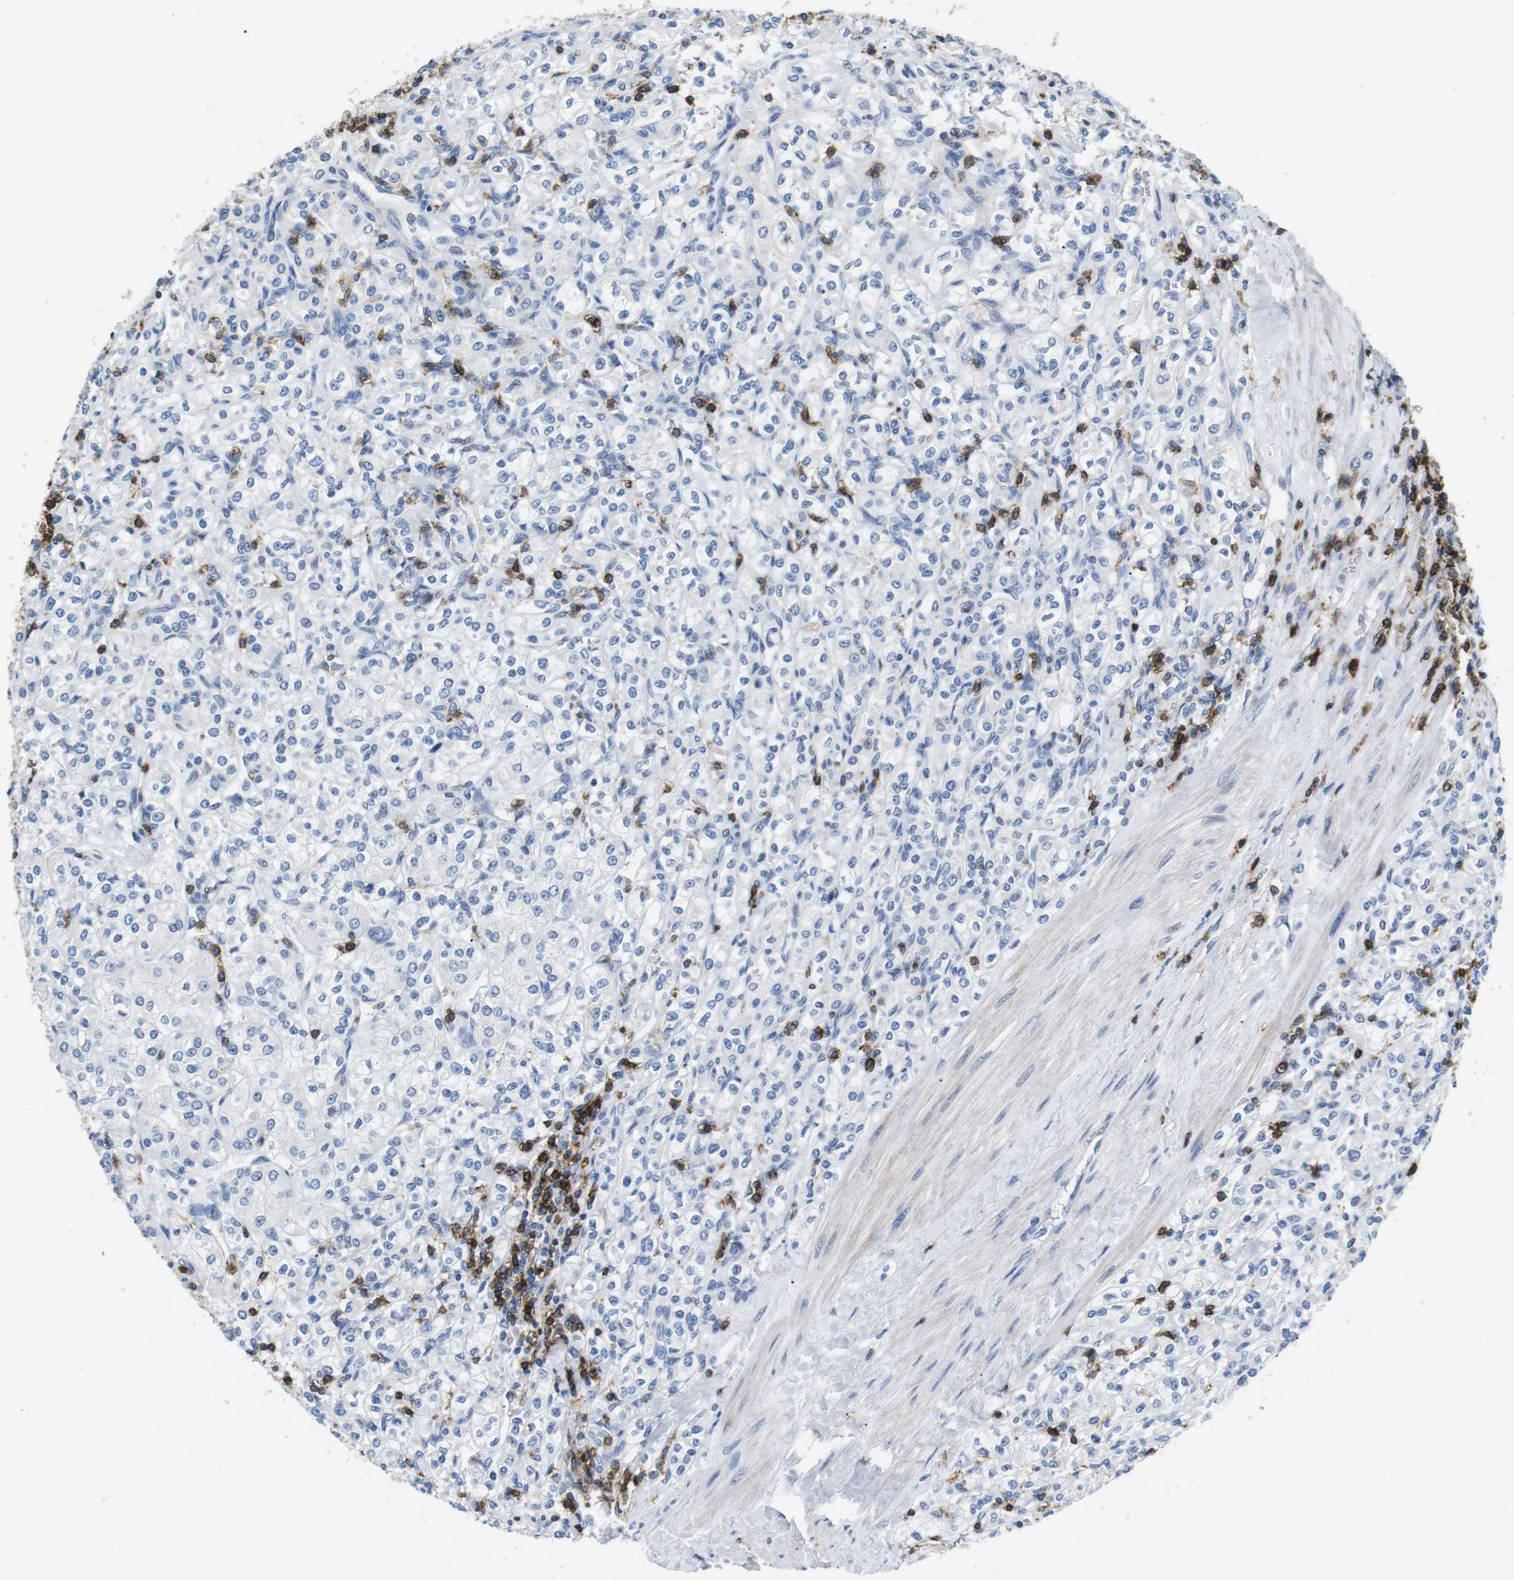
{"staining": {"intensity": "negative", "quantity": "none", "location": "none"}, "tissue": "renal cancer", "cell_type": "Tumor cells", "image_type": "cancer", "snomed": [{"axis": "morphology", "description": "Adenocarcinoma, NOS"}, {"axis": "topography", "description": "Kidney"}], "caption": "DAB (3,3'-diaminobenzidine) immunohistochemical staining of renal adenocarcinoma shows no significant positivity in tumor cells. (Immunohistochemistry (ihc), brightfield microscopy, high magnification).", "gene": "CD6", "patient": {"sex": "male", "age": 77}}